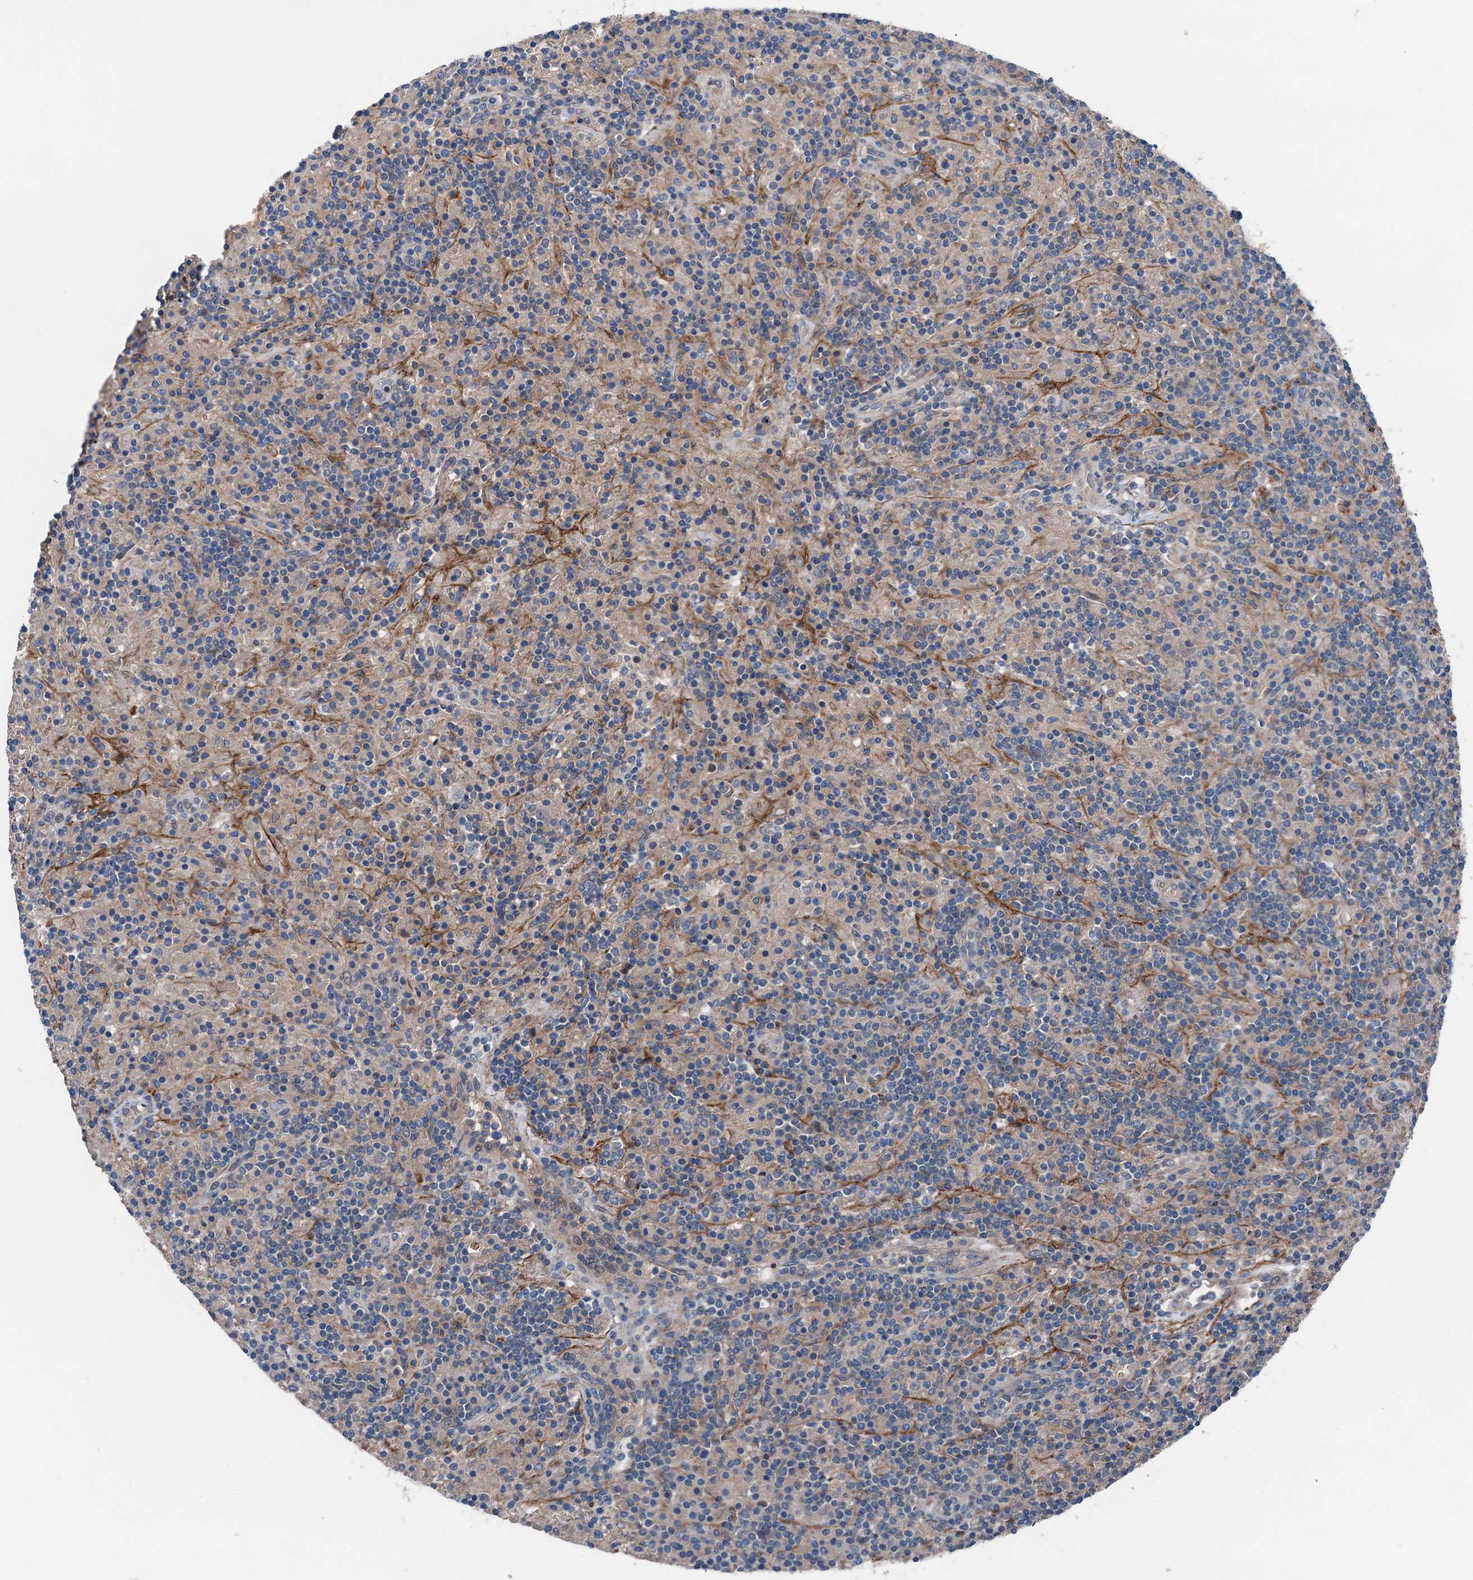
{"staining": {"intensity": "negative", "quantity": "none", "location": "none"}, "tissue": "lymphoma", "cell_type": "Tumor cells", "image_type": "cancer", "snomed": [{"axis": "morphology", "description": "Hodgkin's disease, NOS"}, {"axis": "topography", "description": "Lymph node"}], "caption": "This photomicrograph is of lymphoma stained with immunohistochemistry (IHC) to label a protein in brown with the nuclei are counter-stained blue. There is no expression in tumor cells.", "gene": "SLC2A10", "patient": {"sex": "male", "age": 70}}